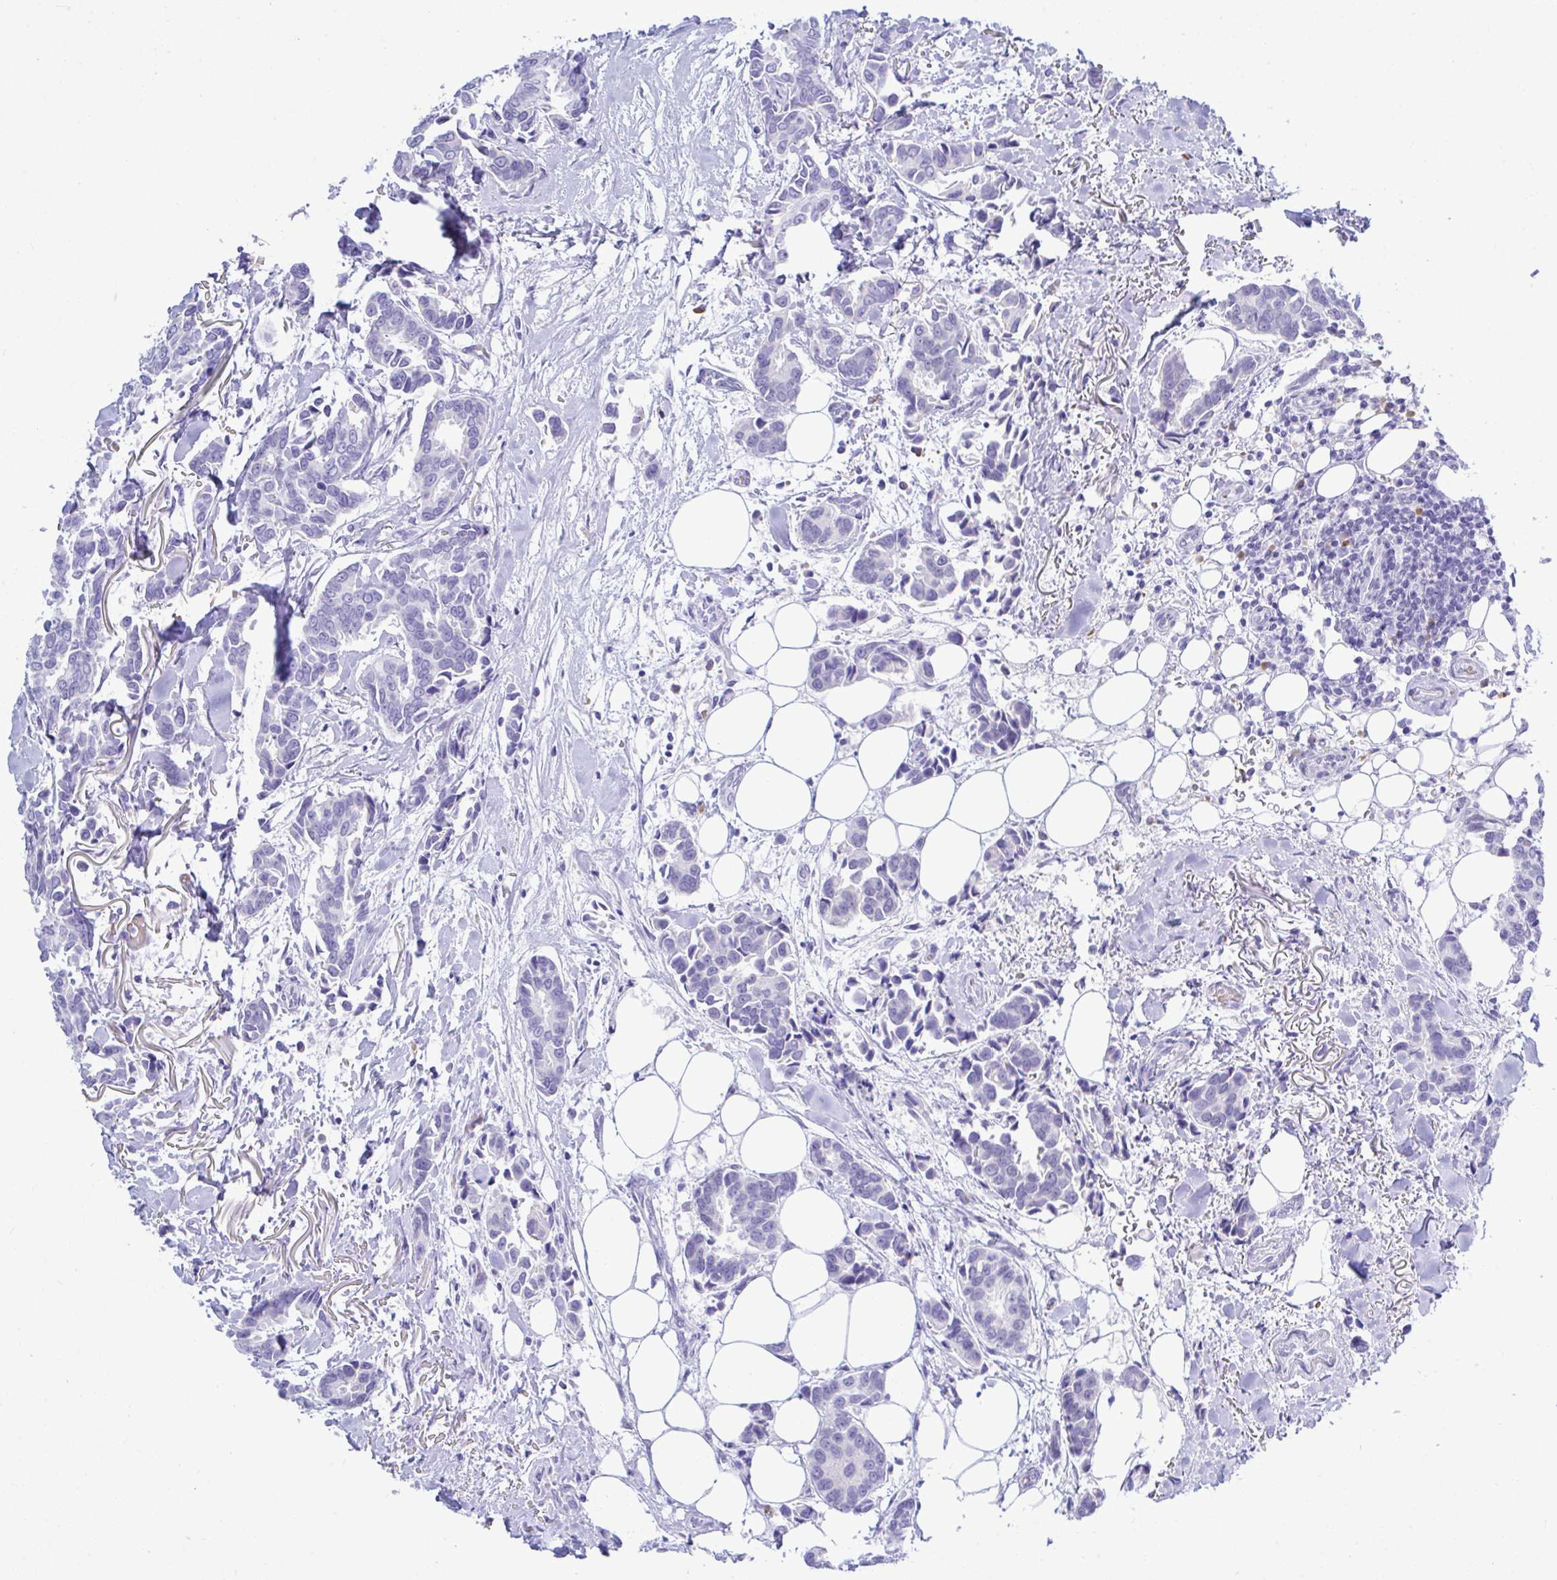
{"staining": {"intensity": "negative", "quantity": "none", "location": "none"}, "tissue": "breast cancer", "cell_type": "Tumor cells", "image_type": "cancer", "snomed": [{"axis": "morphology", "description": "Duct carcinoma"}, {"axis": "topography", "description": "Breast"}], "caption": "A photomicrograph of intraductal carcinoma (breast) stained for a protein reveals no brown staining in tumor cells.", "gene": "SEL1L2", "patient": {"sex": "female", "age": 73}}